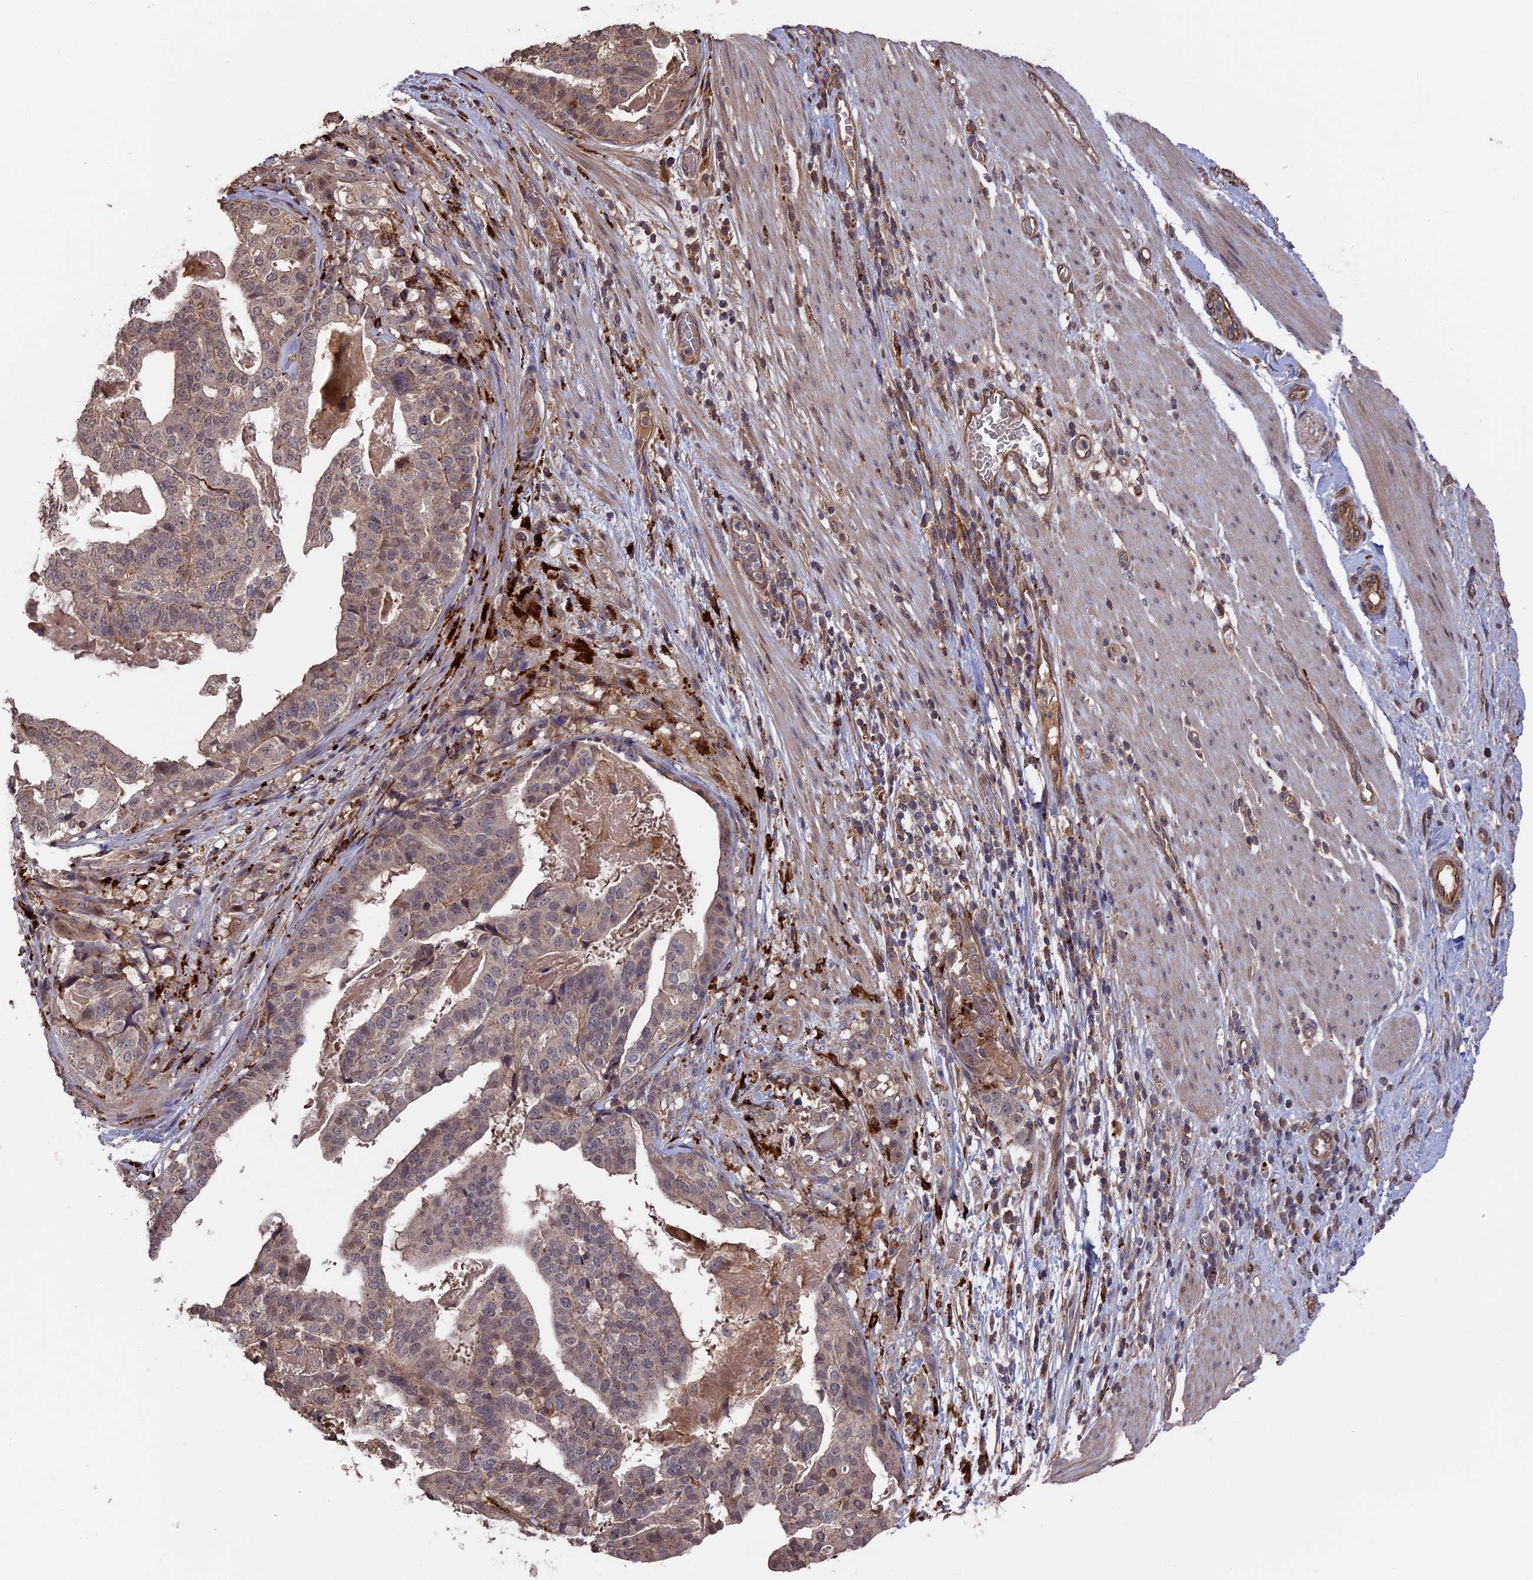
{"staining": {"intensity": "weak", "quantity": "25%-75%", "location": "cytoplasmic/membranous"}, "tissue": "stomach cancer", "cell_type": "Tumor cells", "image_type": "cancer", "snomed": [{"axis": "morphology", "description": "Adenocarcinoma, NOS"}, {"axis": "topography", "description": "Stomach"}], "caption": "Immunohistochemical staining of stomach cancer (adenocarcinoma) shows low levels of weak cytoplasmic/membranous protein staining in approximately 25%-75% of tumor cells.", "gene": "TELO2", "patient": {"sex": "male", "age": 48}}